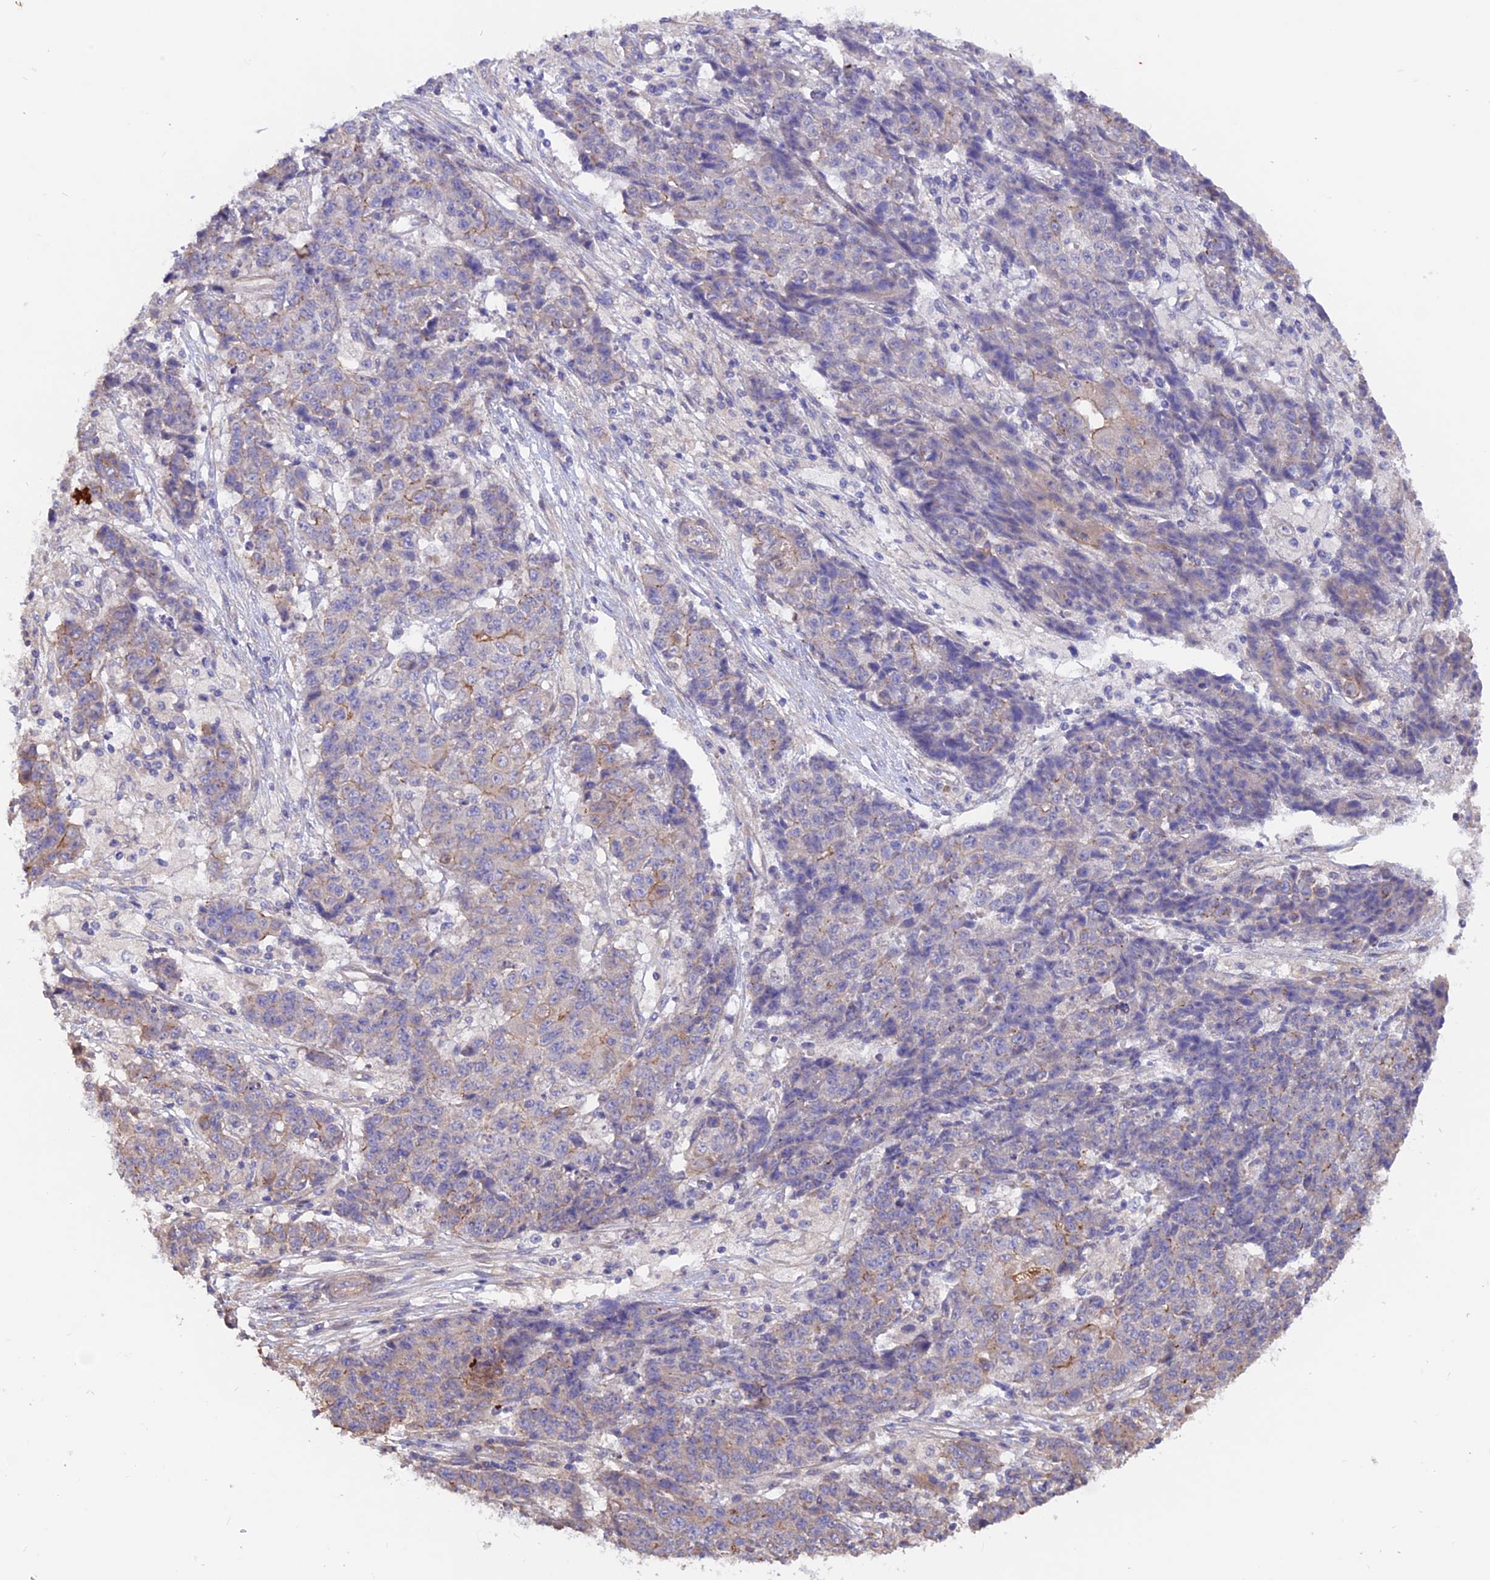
{"staining": {"intensity": "weak", "quantity": "<25%", "location": "cytoplasmic/membranous"}, "tissue": "ovarian cancer", "cell_type": "Tumor cells", "image_type": "cancer", "snomed": [{"axis": "morphology", "description": "Carcinoma, endometroid"}, {"axis": "topography", "description": "Ovary"}], "caption": "Human endometroid carcinoma (ovarian) stained for a protein using immunohistochemistry reveals no expression in tumor cells.", "gene": "HYCC1", "patient": {"sex": "female", "age": 42}}